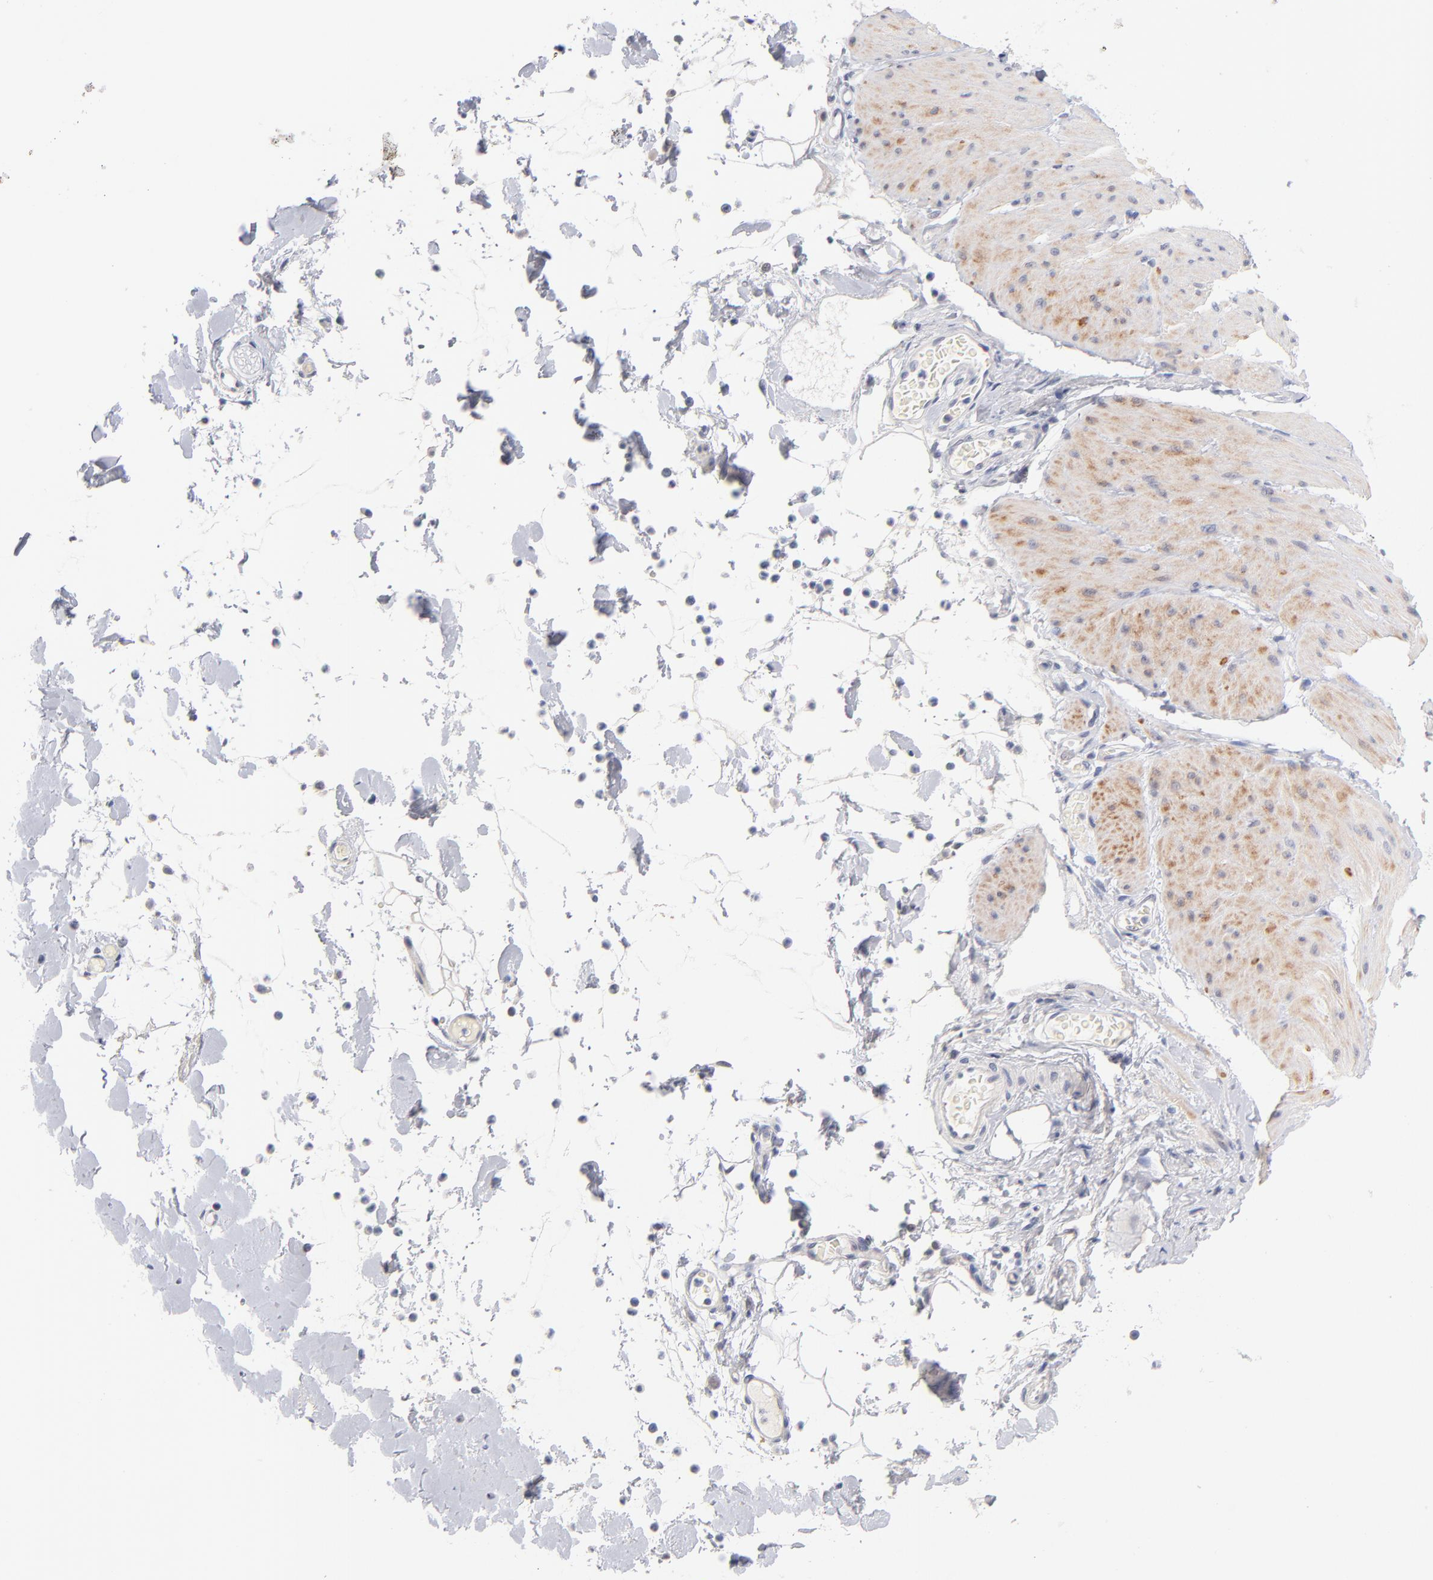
{"staining": {"intensity": "moderate", "quantity": "<25%", "location": "cytoplasmic/membranous"}, "tissue": "smooth muscle", "cell_type": "Smooth muscle cells", "image_type": "normal", "snomed": [{"axis": "morphology", "description": "Normal tissue, NOS"}, {"axis": "topography", "description": "Smooth muscle"}, {"axis": "topography", "description": "Colon"}], "caption": "This micrograph reveals IHC staining of unremarkable human smooth muscle, with low moderate cytoplasmic/membranous staining in approximately <25% of smooth muscle cells.", "gene": "PARP1", "patient": {"sex": "male", "age": 67}}